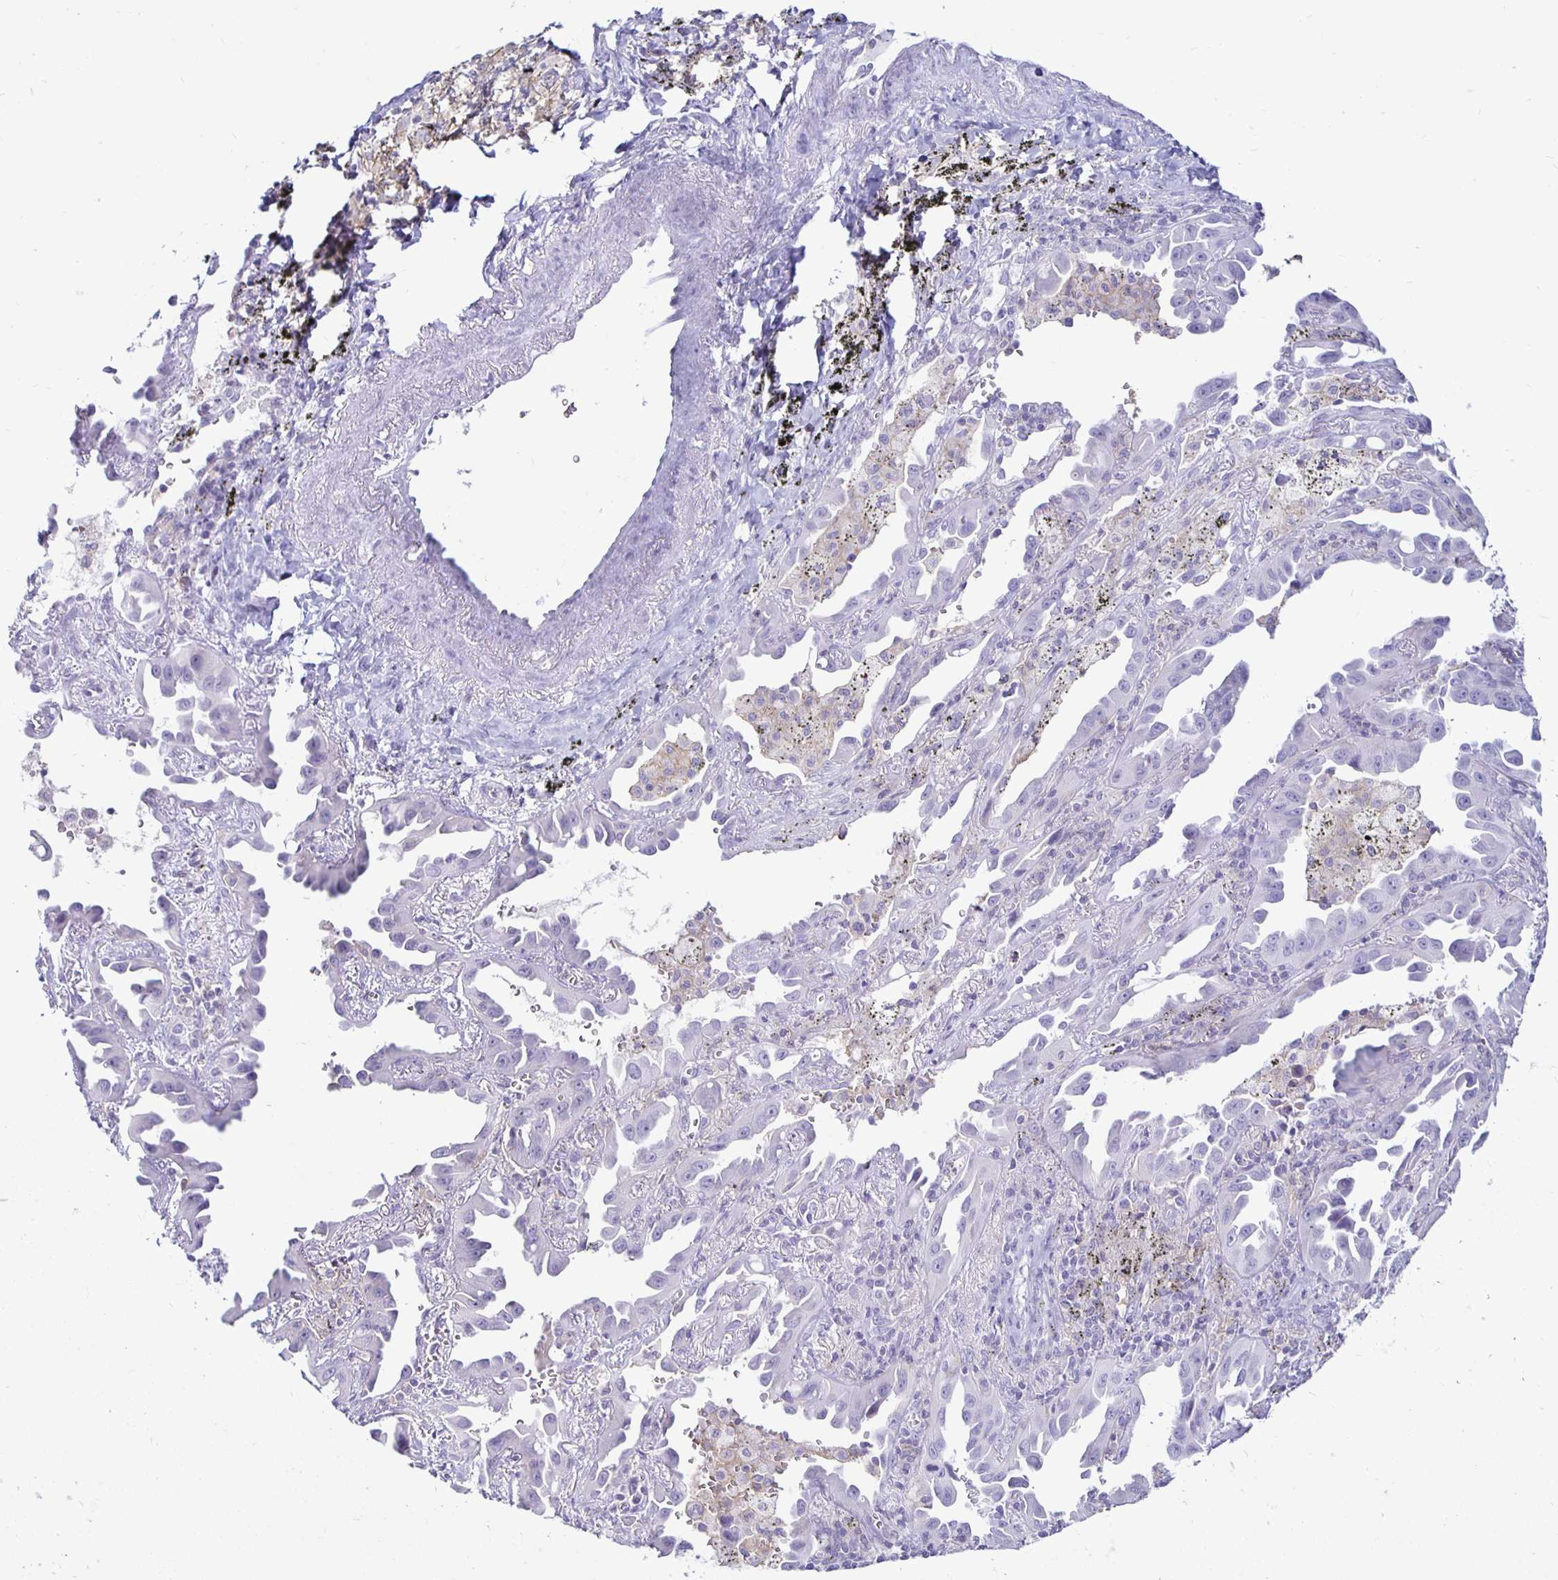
{"staining": {"intensity": "negative", "quantity": "none", "location": "none"}, "tissue": "lung cancer", "cell_type": "Tumor cells", "image_type": "cancer", "snomed": [{"axis": "morphology", "description": "Adenocarcinoma, NOS"}, {"axis": "topography", "description": "Lung"}], "caption": "An immunohistochemistry (IHC) image of lung cancer is shown. There is no staining in tumor cells of lung cancer.", "gene": "SIRPA", "patient": {"sex": "male", "age": 68}}